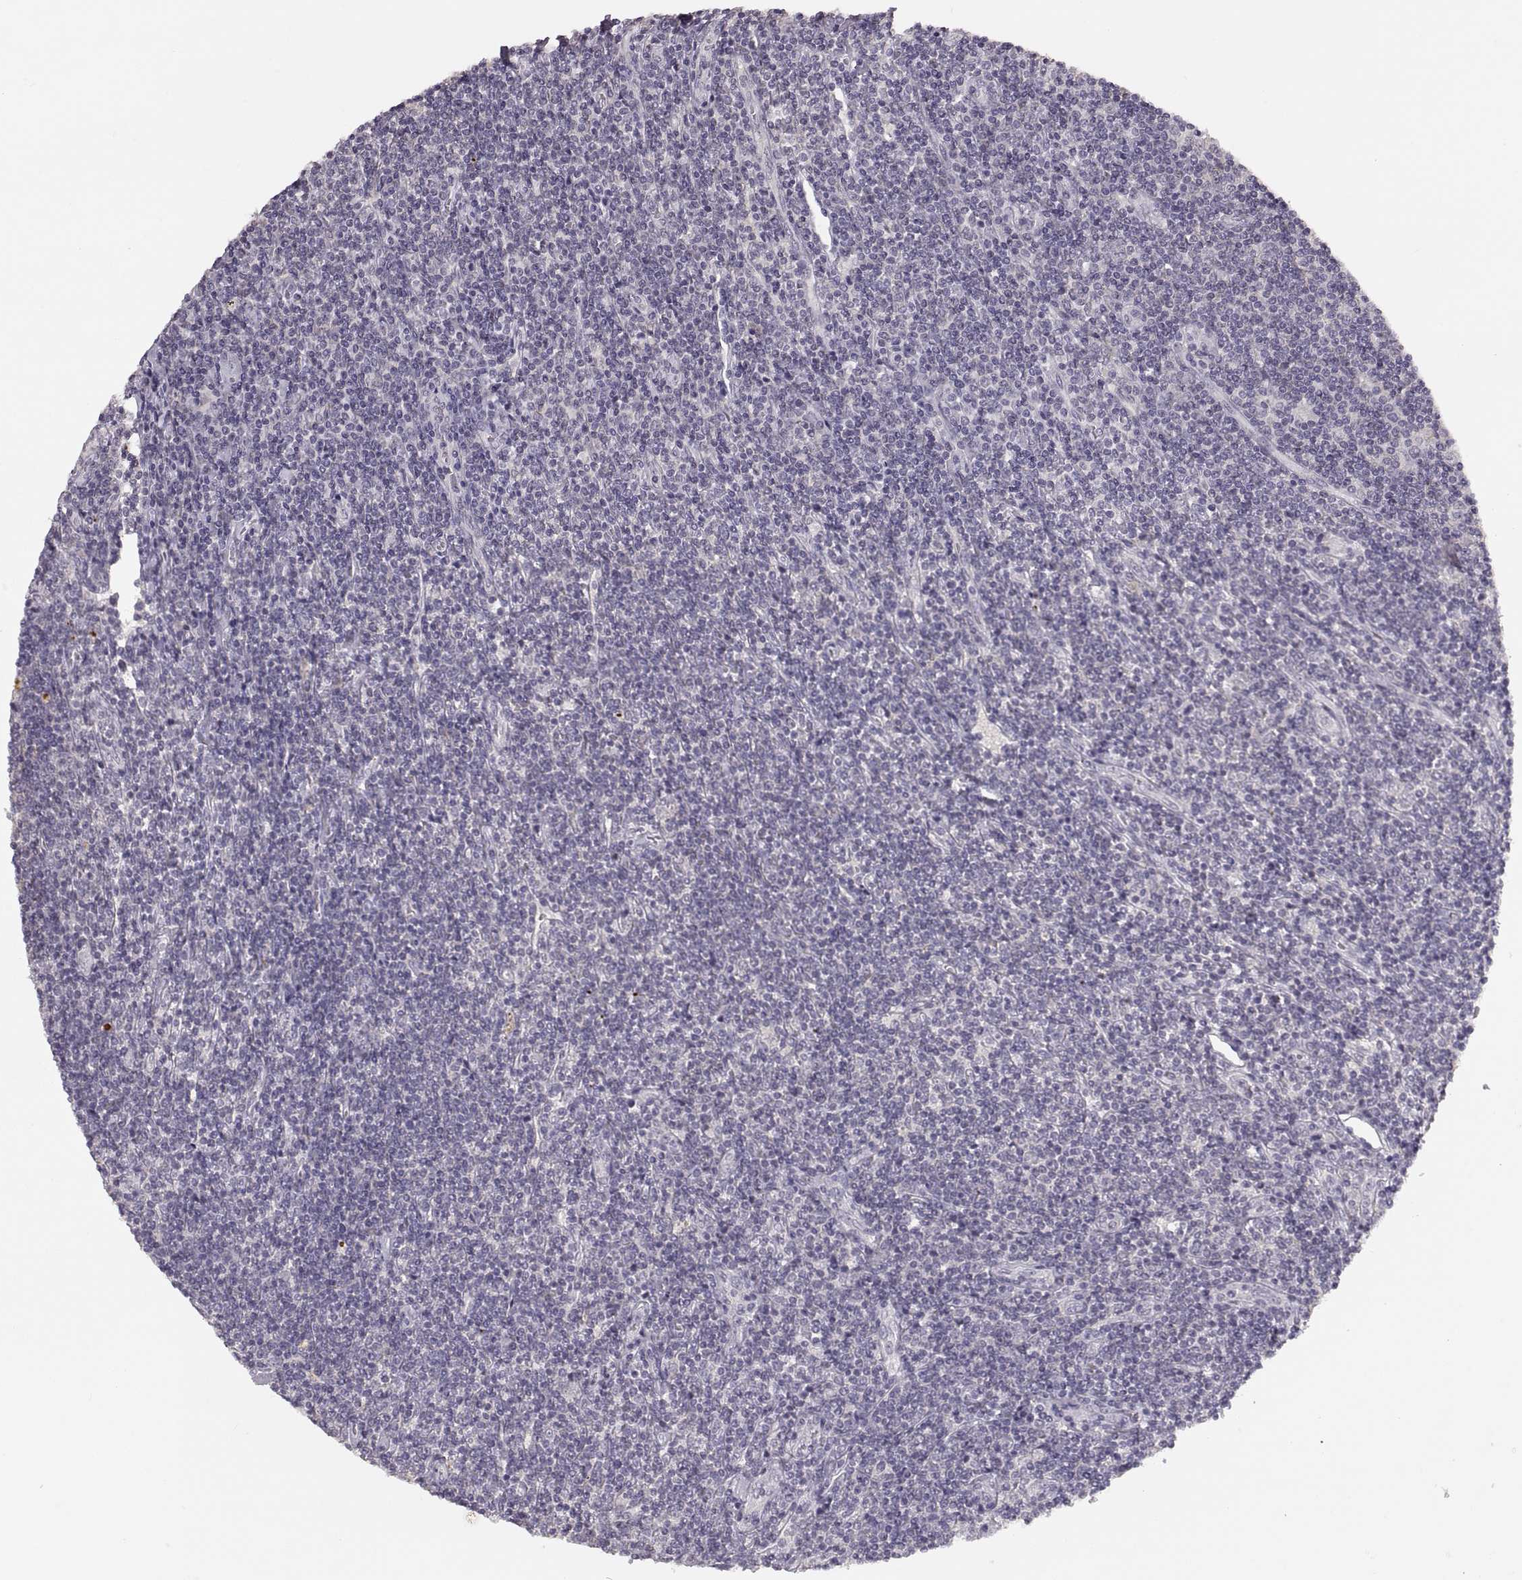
{"staining": {"intensity": "negative", "quantity": "none", "location": "none"}, "tissue": "lymphoma", "cell_type": "Tumor cells", "image_type": "cancer", "snomed": [{"axis": "morphology", "description": "Hodgkin's disease, NOS"}, {"axis": "topography", "description": "Lymph node"}], "caption": "Tumor cells are negative for brown protein staining in Hodgkin's disease.", "gene": "CDH2", "patient": {"sex": "male", "age": 40}}